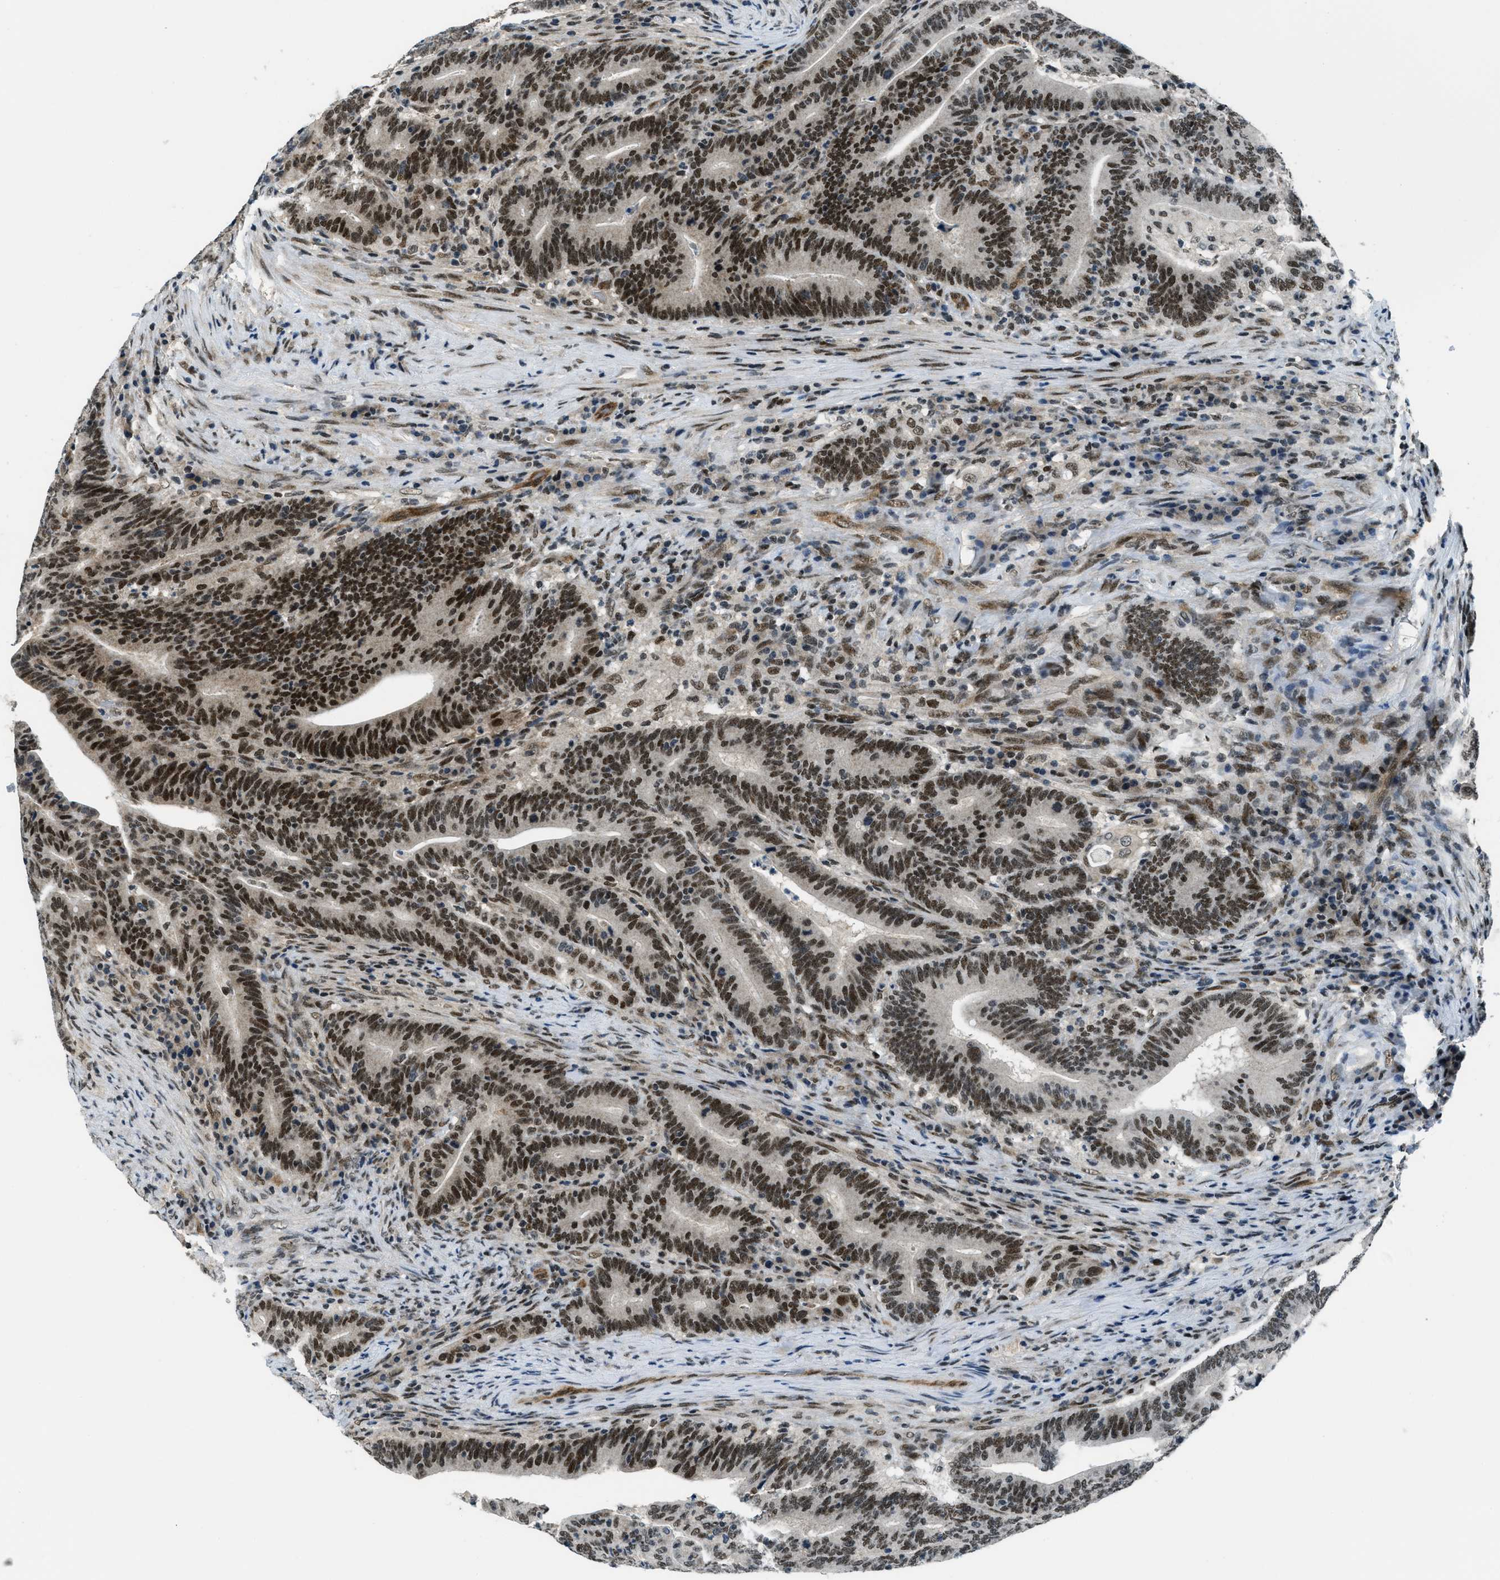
{"staining": {"intensity": "strong", "quantity": ">75%", "location": "nuclear"}, "tissue": "colorectal cancer", "cell_type": "Tumor cells", "image_type": "cancer", "snomed": [{"axis": "morphology", "description": "Normal tissue, NOS"}, {"axis": "morphology", "description": "Adenocarcinoma, NOS"}, {"axis": "topography", "description": "Colon"}], "caption": "Immunohistochemistry (DAB) staining of human colorectal cancer (adenocarcinoma) shows strong nuclear protein expression in about >75% of tumor cells.", "gene": "KLF6", "patient": {"sex": "female", "age": 66}}